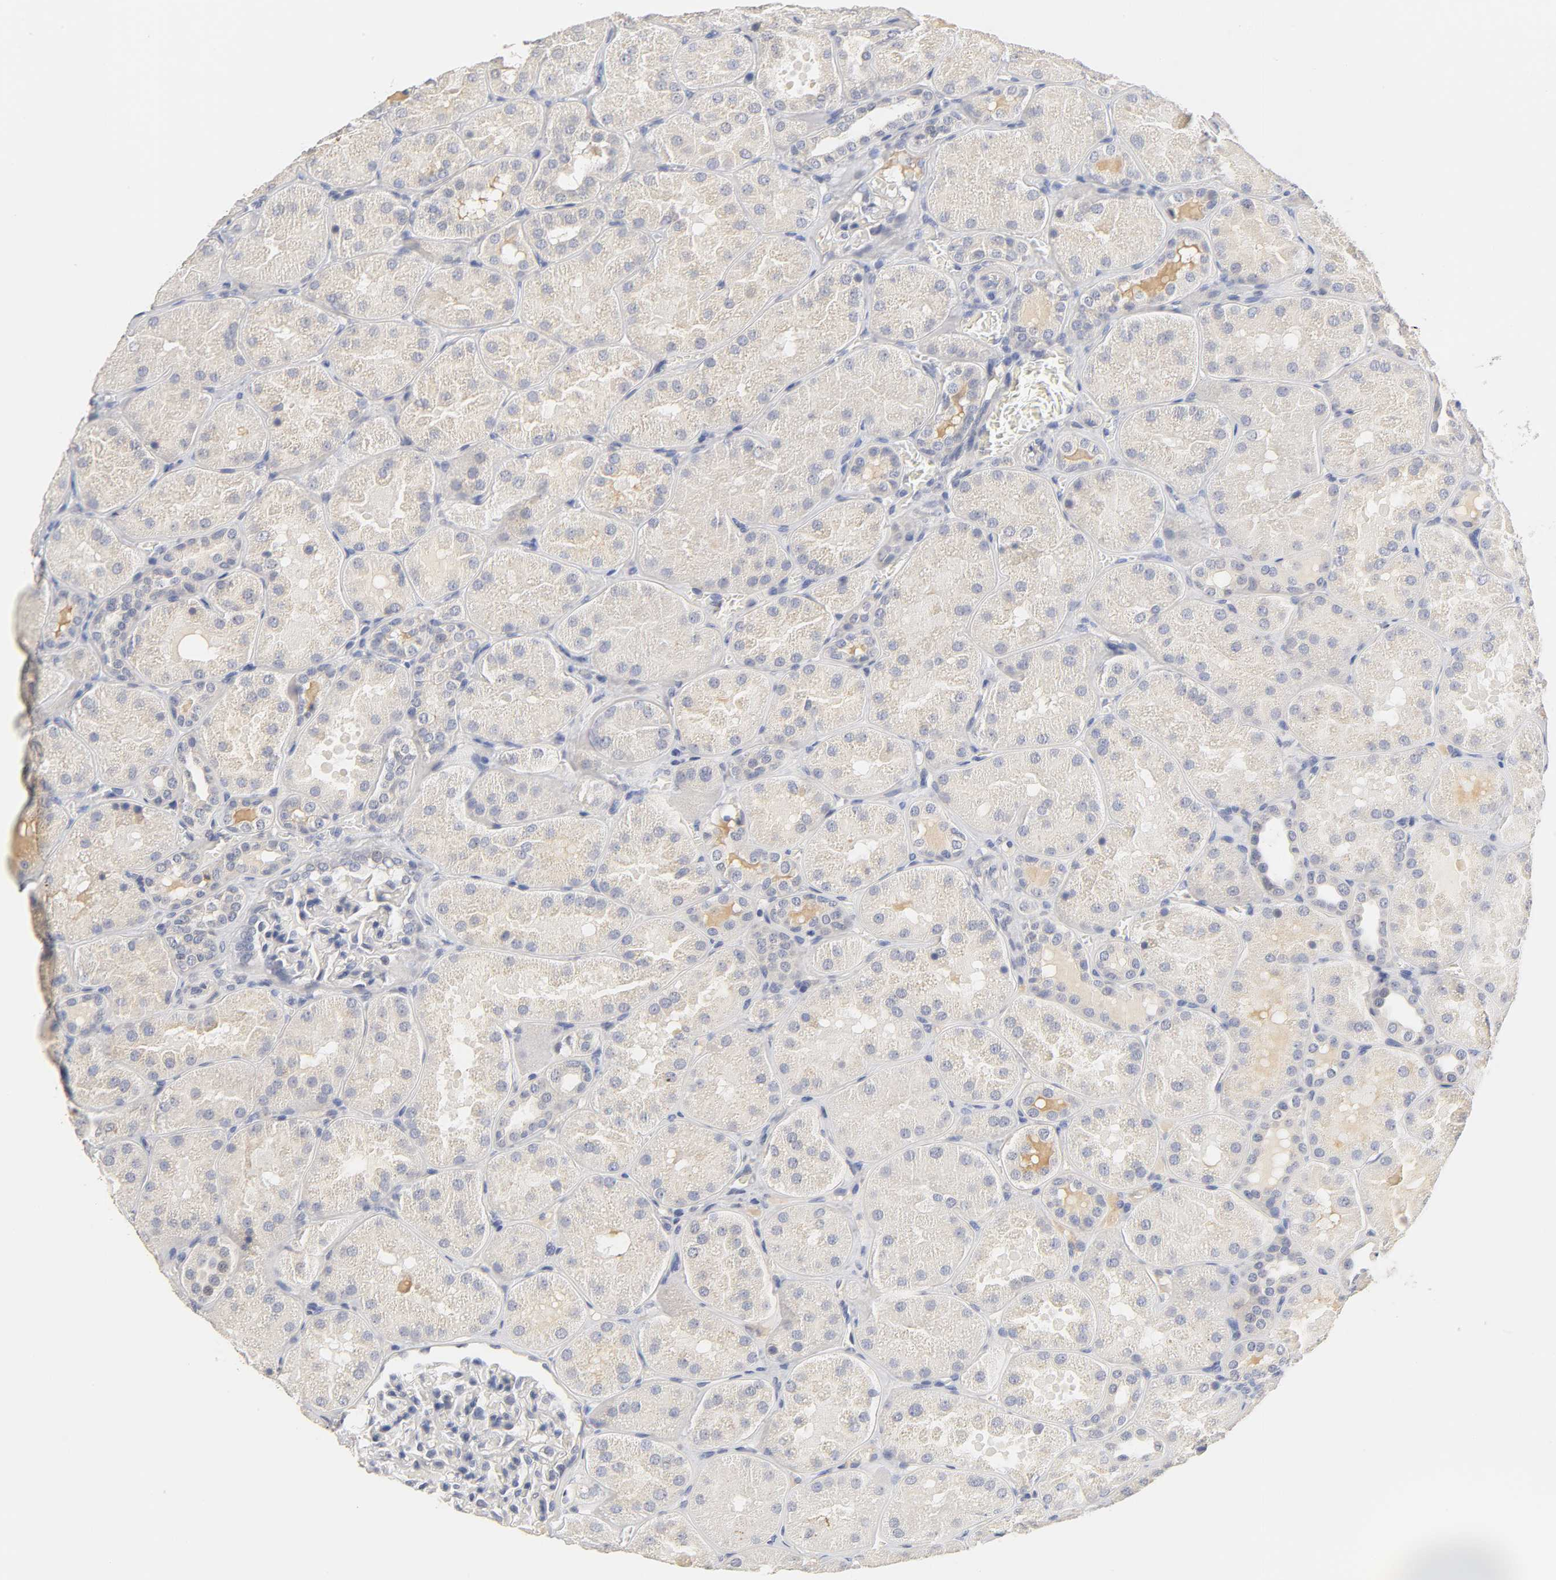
{"staining": {"intensity": "negative", "quantity": "none", "location": "none"}, "tissue": "kidney", "cell_type": "Cells in glomeruli", "image_type": "normal", "snomed": [{"axis": "morphology", "description": "Normal tissue, NOS"}, {"axis": "topography", "description": "Kidney"}], "caption": "DAB (3,3'-diaminobenzidine) immunohistochemical staining of benign kidney shows no significant staining in cells in glomeruli. (DAB immunohistochemistry (IHC) visualized using brightfield microscopy, high magnification).", "gene": "OVOL1", "patient": {"sex": "male", "age": 28}}